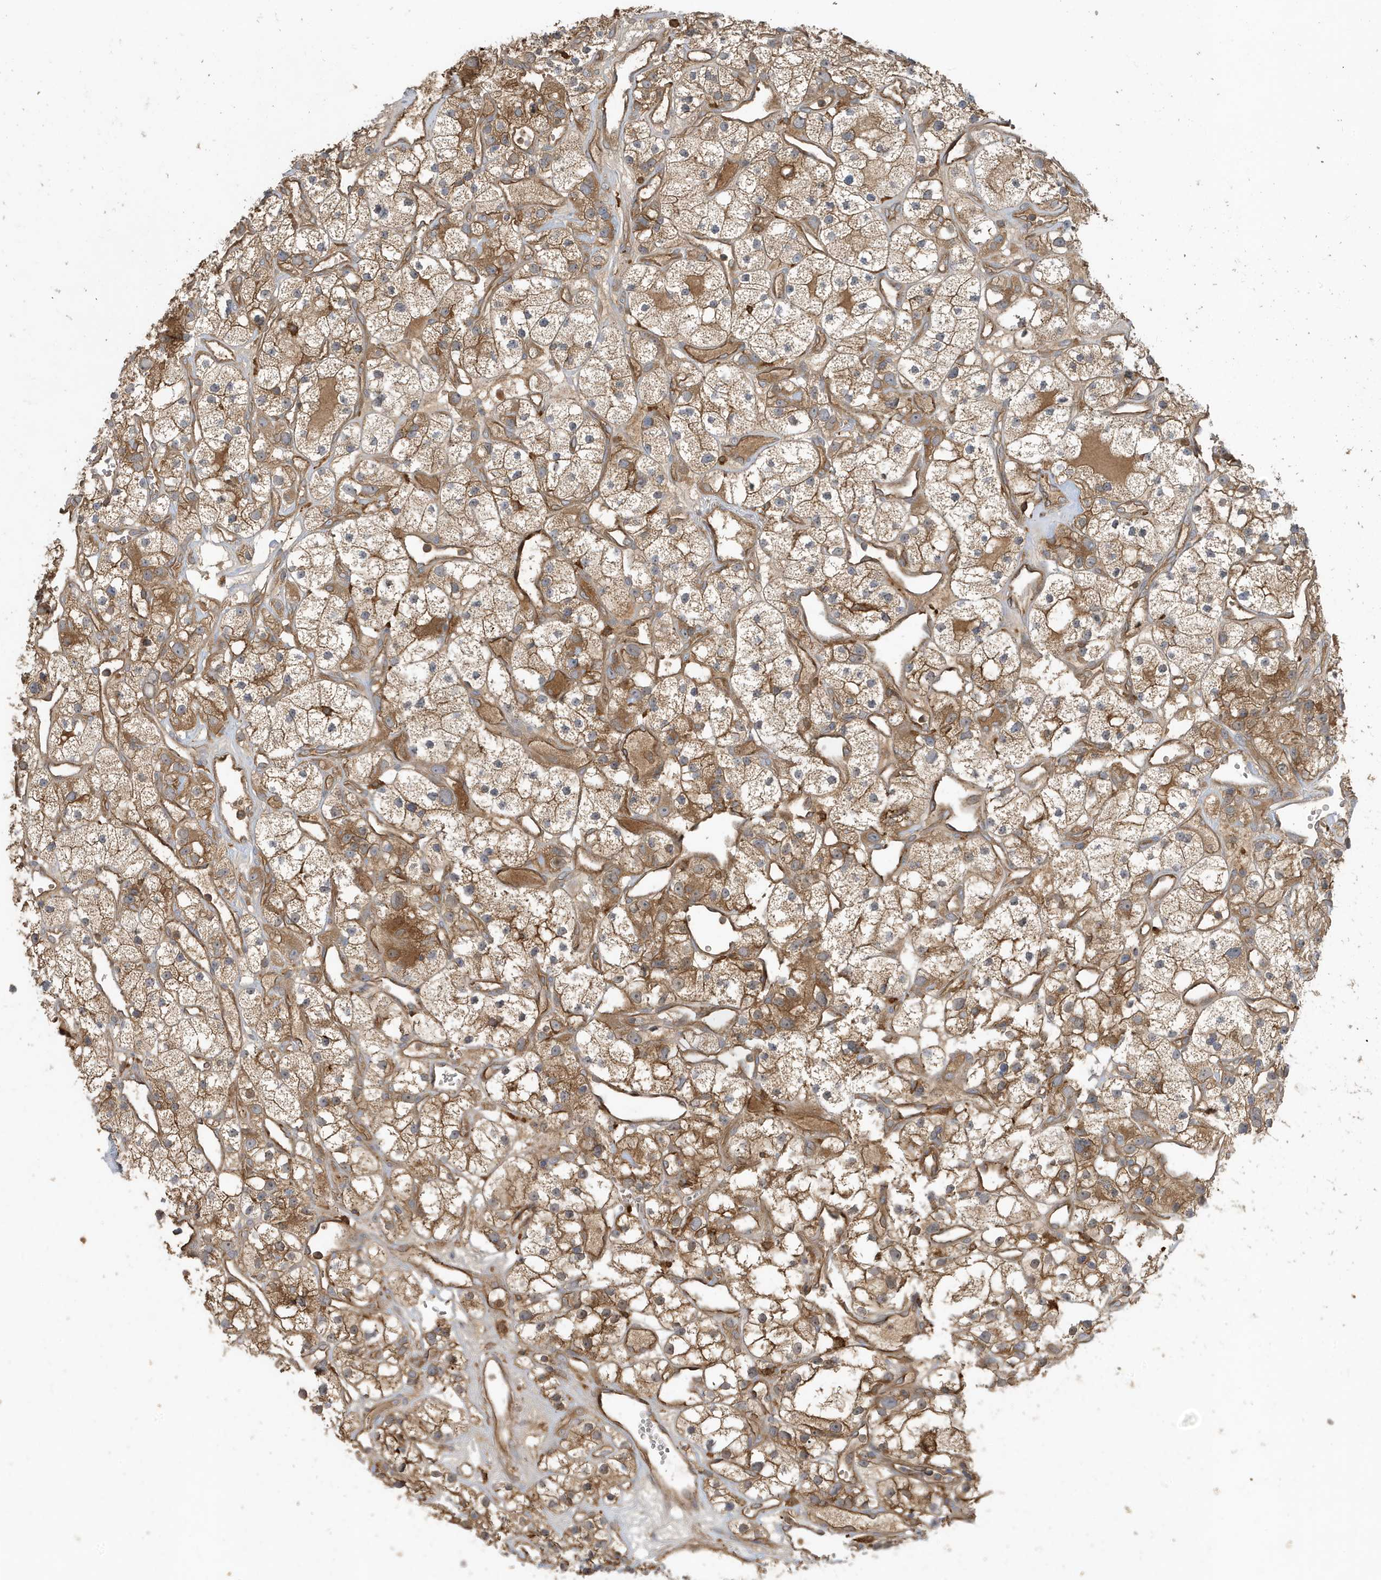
{"staining": {"intensity": "moderate", "quantity": ">75%", "location": "cytoplasmic/membranous"}, "tissue": "renal cancer", "cell_type": "Tumor cells", "image_type": "cancer", "snomed": [{"axis": "morphology", "description": "Adenocarcinoma, NOS"}, {"axis": "topography", "description": "Kidney"}], "caption": "Immunohistochemical staining of human renal cancer (adenocarcinoma) exhibits medium levels of moderate cytoplasmic/membranous protein positivity in about >75% of tumor cells.", "gene": "ABTB1", "patient": {"sex": "female", "age": 57}}